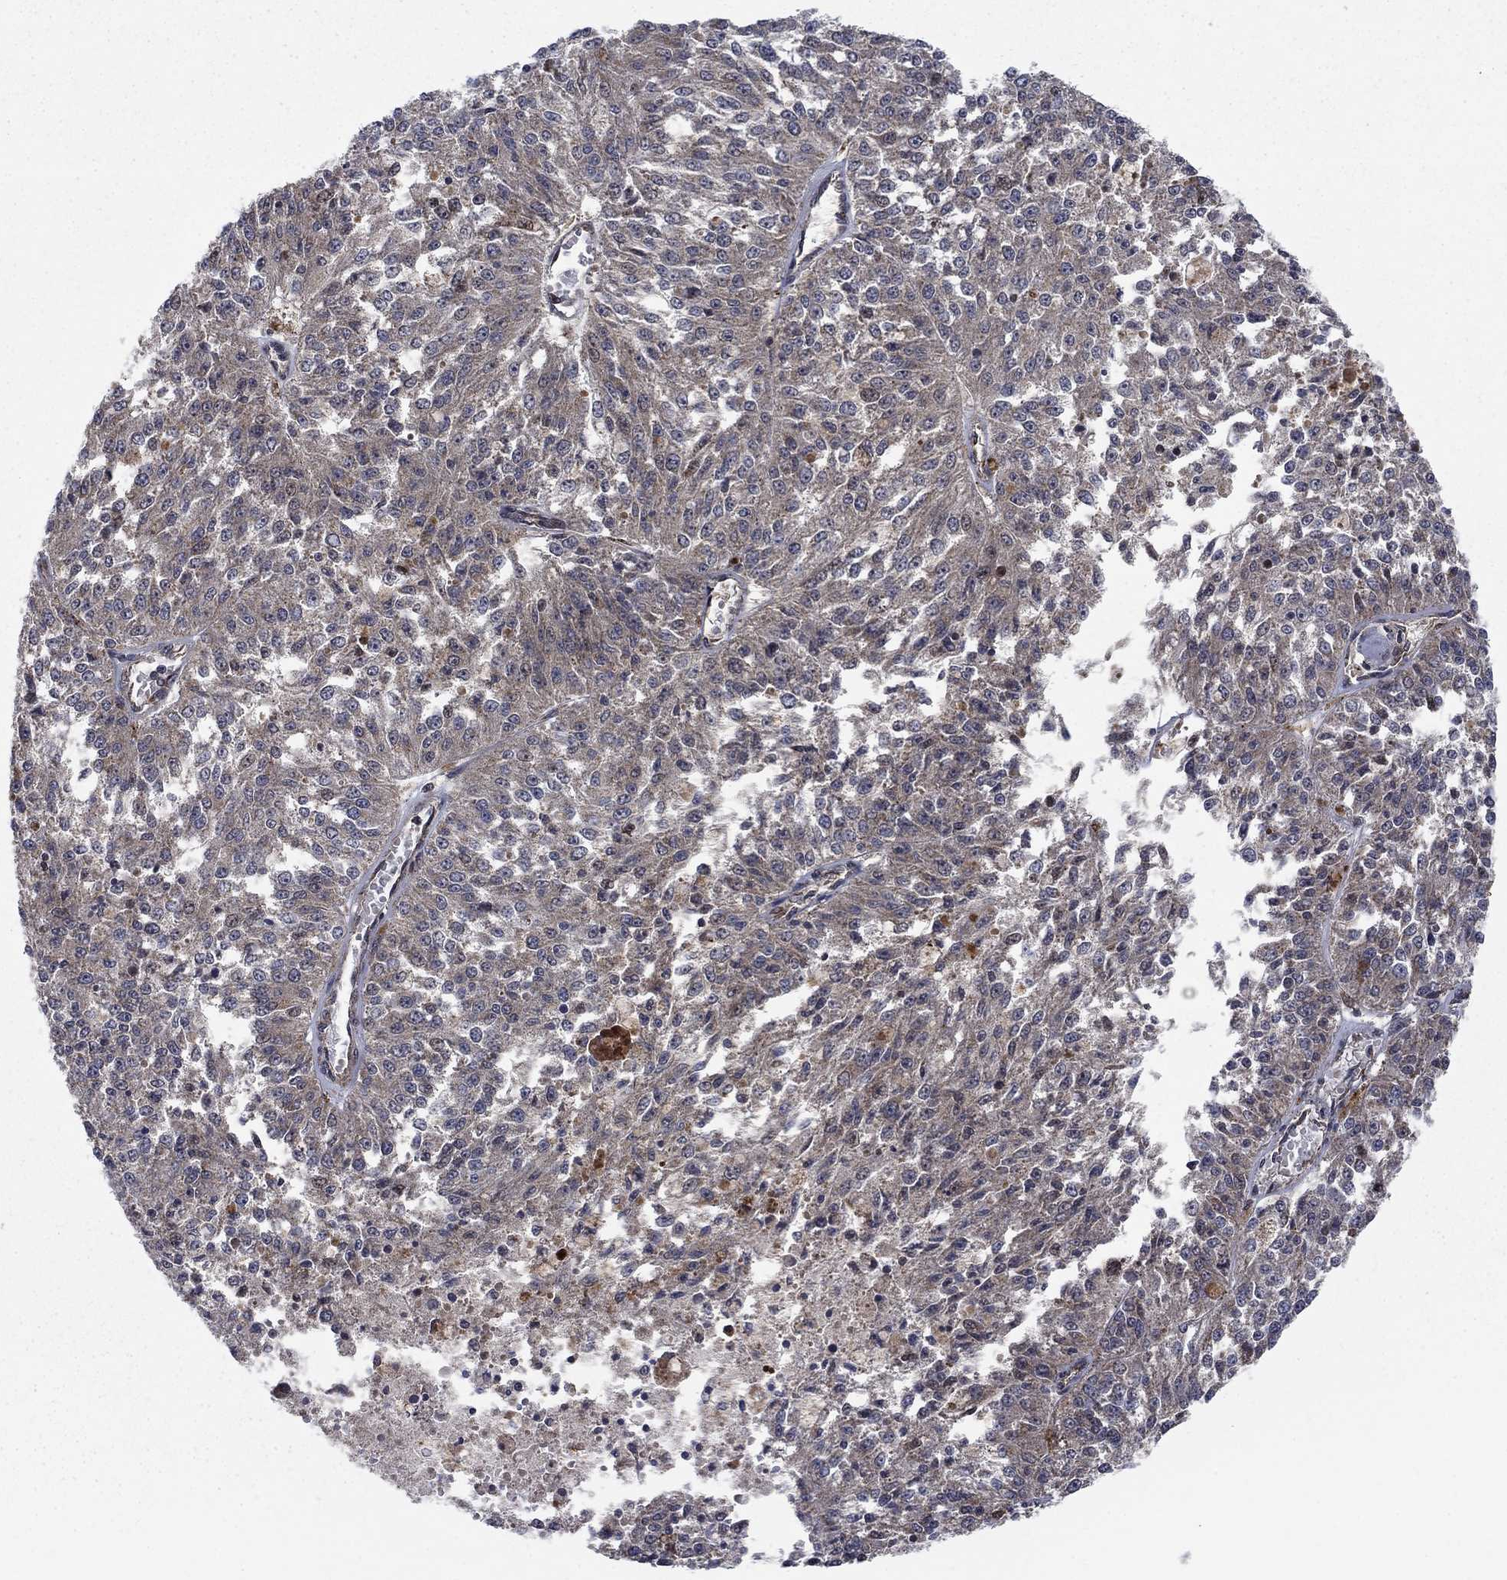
{"staining": {"intensity": "moderate", "quantity": ">75%", "location": "cytoplasmic/membranous"}, "tissue": "melanoma", "cell_type": "Tumor cells", "image_type": "cancer", "snomed": [{"axis": "morphology", "description": "Malignant melanoma, Metastatic site"}, {"axis": "topography", "description": "Lymph node"}], "caption": "Malignant melanoma (metastatic site) stained with a brown dye displays moderate cytoplasmic/membranous positive staining in about >75% of tumor cells.", "gene": "IFI35", "patient": {"sex": "female", "age": 64}}